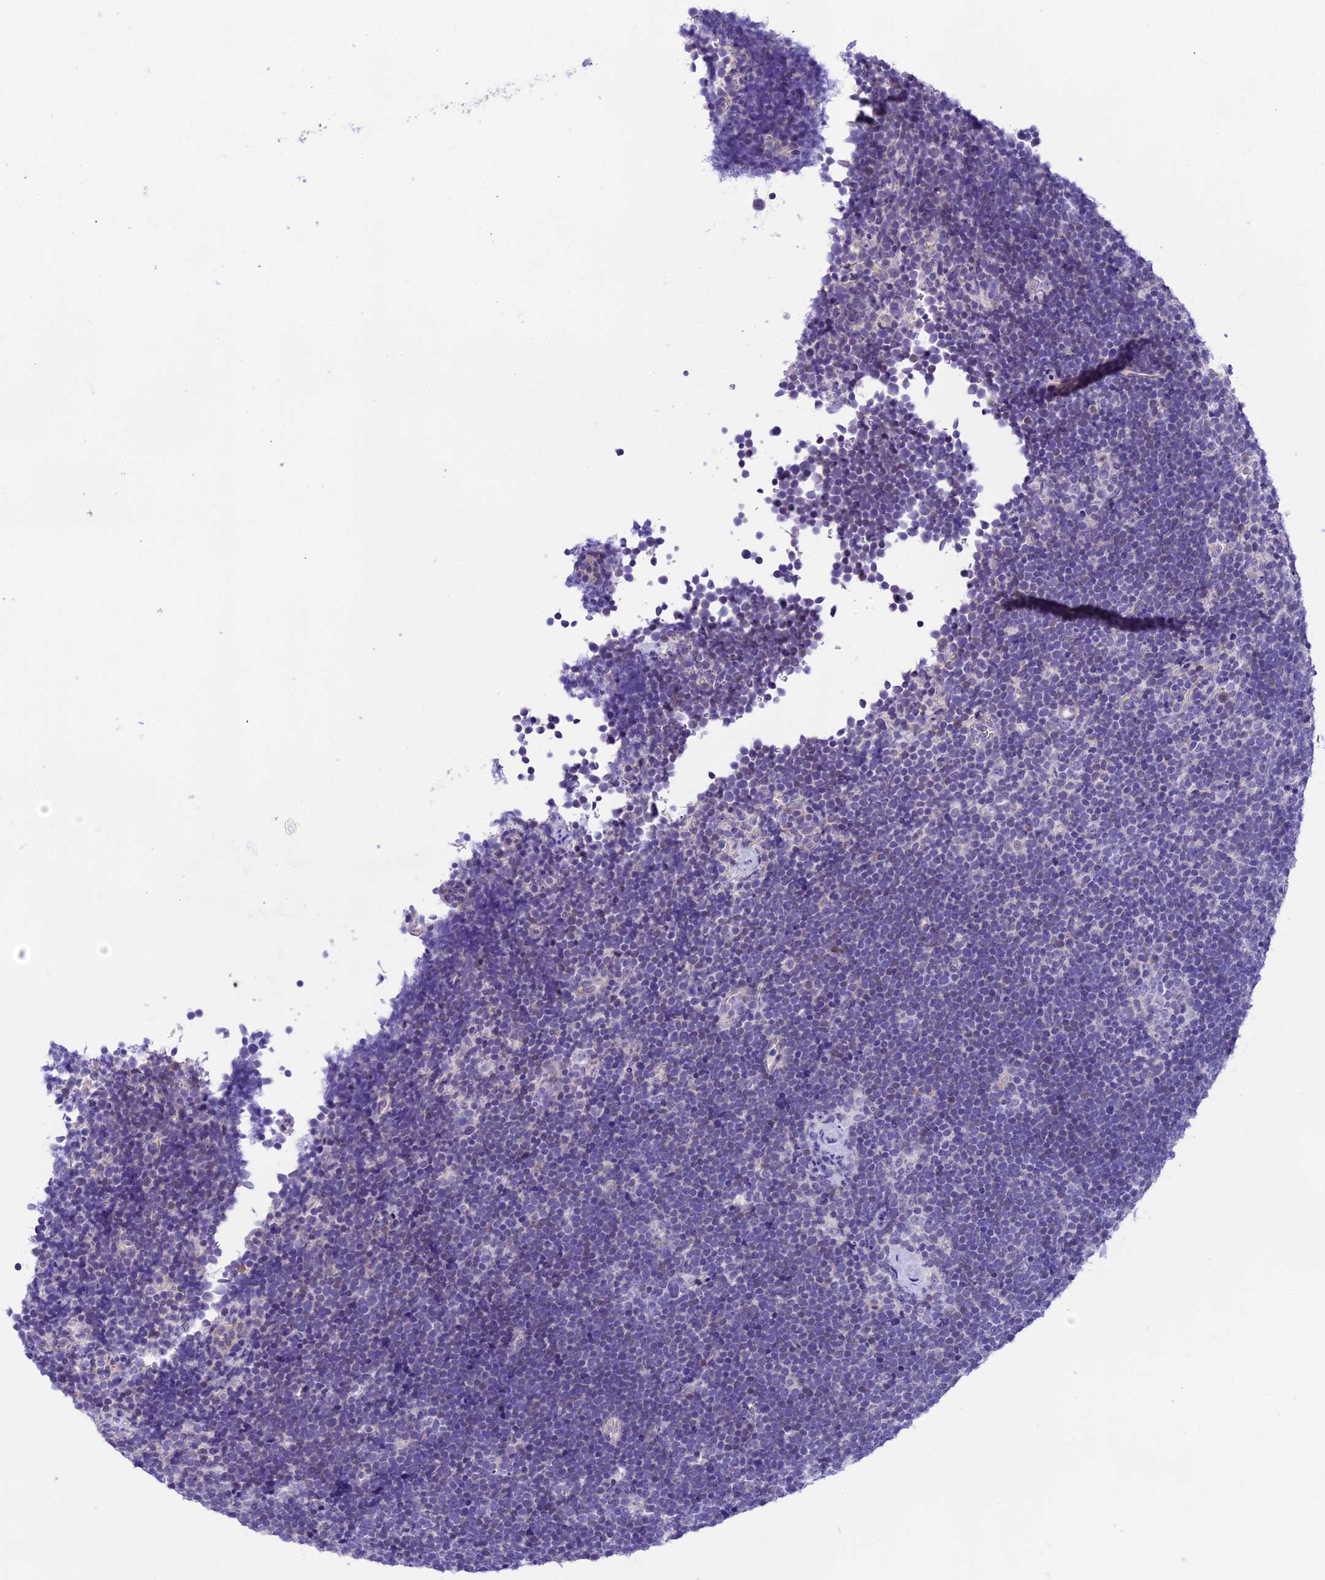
{"staining": {"intensity": "negative", "quantity": "none", "location": "none"}, "tissue": "lymphoma", "cell_type": "Tumor cells", "image_type": "cancer", "snomed": [{"axis": "morphology", "description": "Malignant lymphoma, non-Hodgkin's type, High grade"}, {"axis": "topography", "description": "Lymph node"}], "caption": "Immunohistochemistry (IHC) of human malignant lymphoma, non-Hodgkin's type (high-grade) exhibits no positivity in tumor cells. (Immunohistochemistry, brightfield microscopy, high magnification).", "gene": "PRR15", "patient": {"sex": "male", "age": 13}}